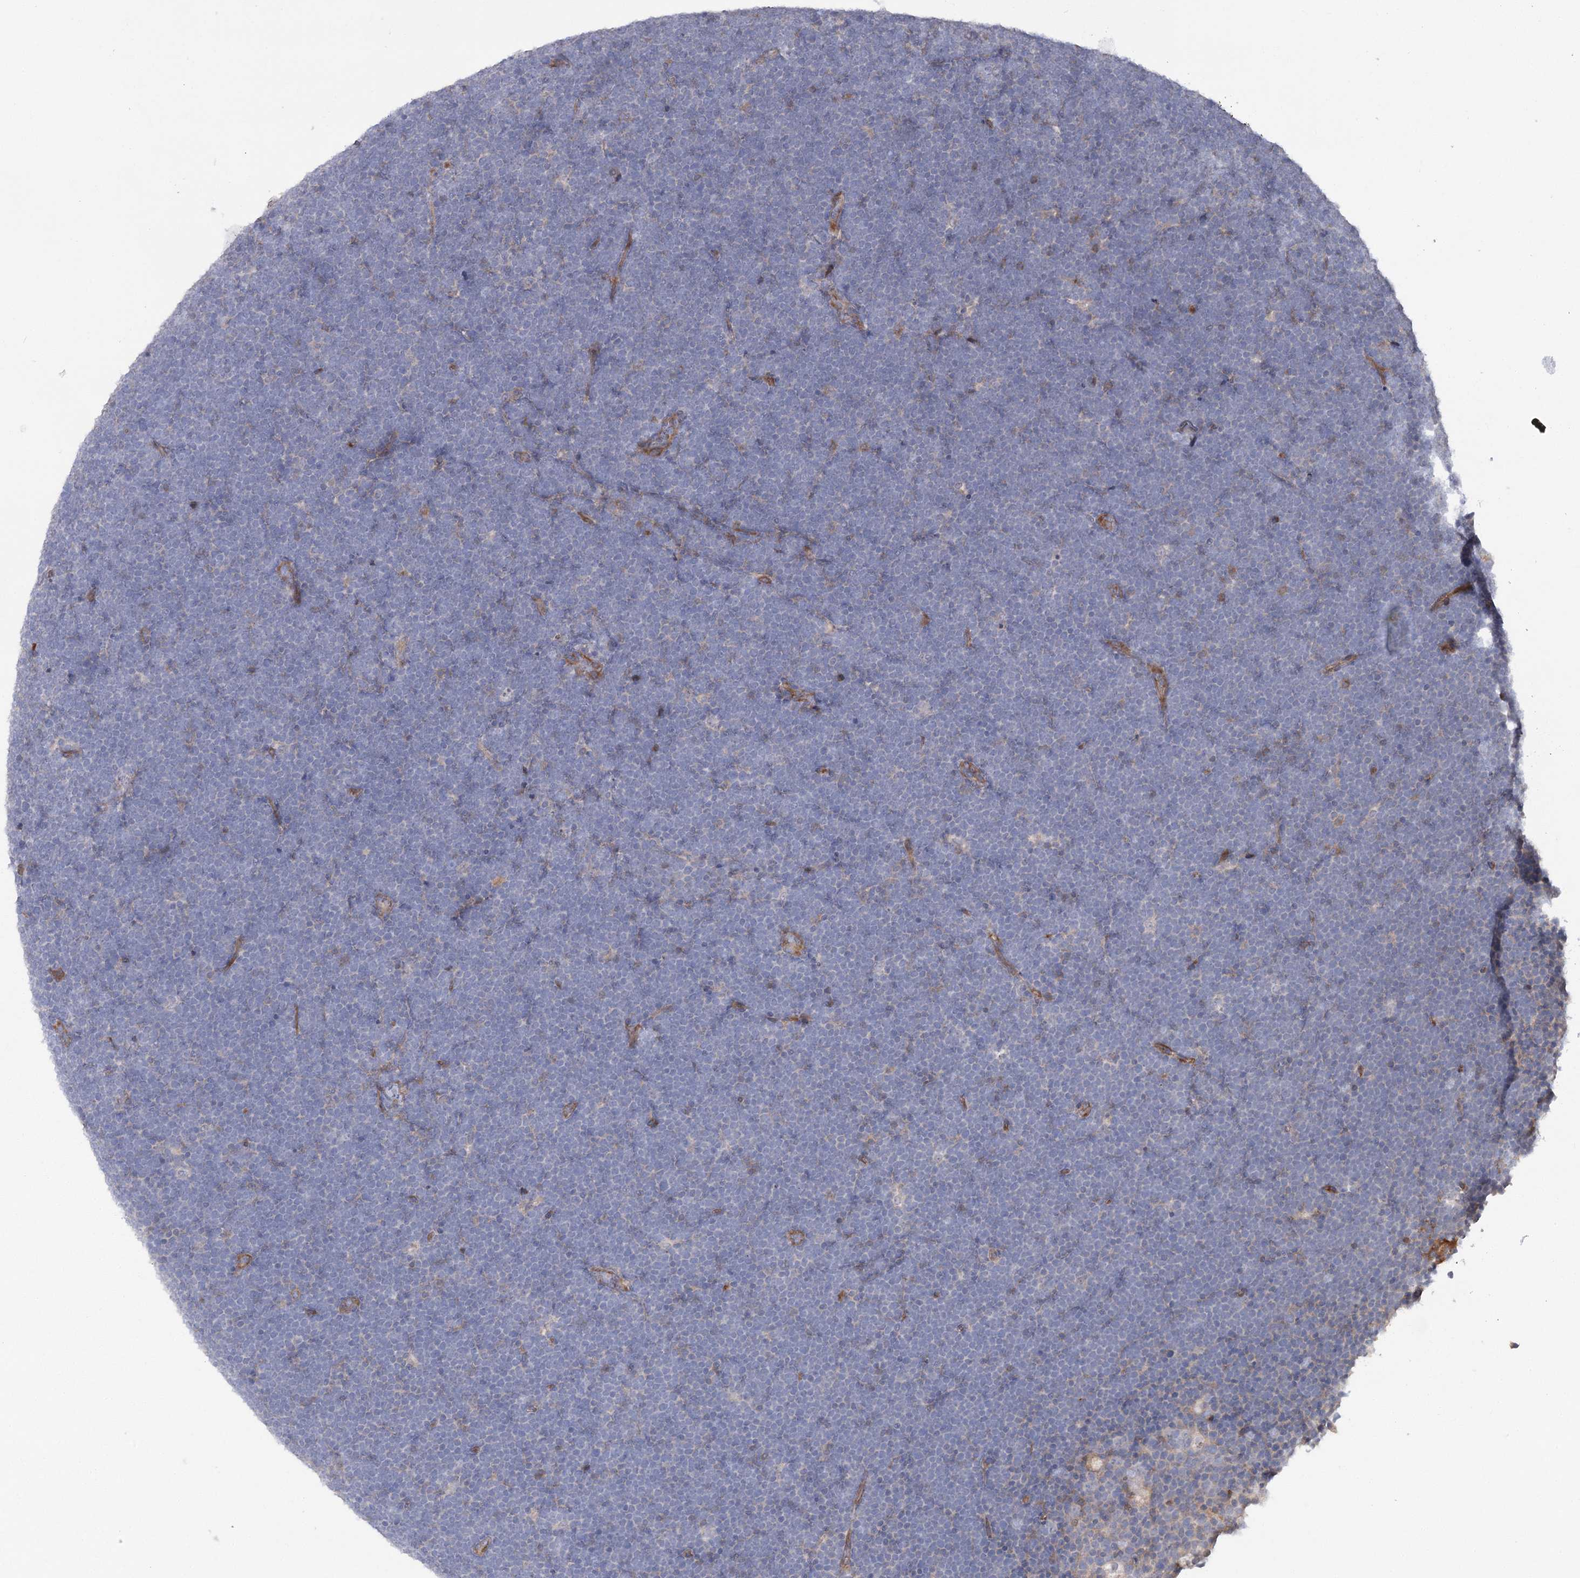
{"staining": {"intensity": "negative", "quantity": "none", "location": "none"}, "tissue": "lymphoma", "cell_type": "Tumor cells", "image_type": "cancer", "snomed": [{"axis": "morphology", "description": "Malignant lymphoma, non-Hodgkin's type, High grade"}, {"axis": "topography", "description": "Lymph node"}], "caption": "DAB immunohistochemical staining of human lymphoma displays no significant positivity in tumor cells.", "gene": "KCNN2", "patient": {"sex": "male", "age": 13}}